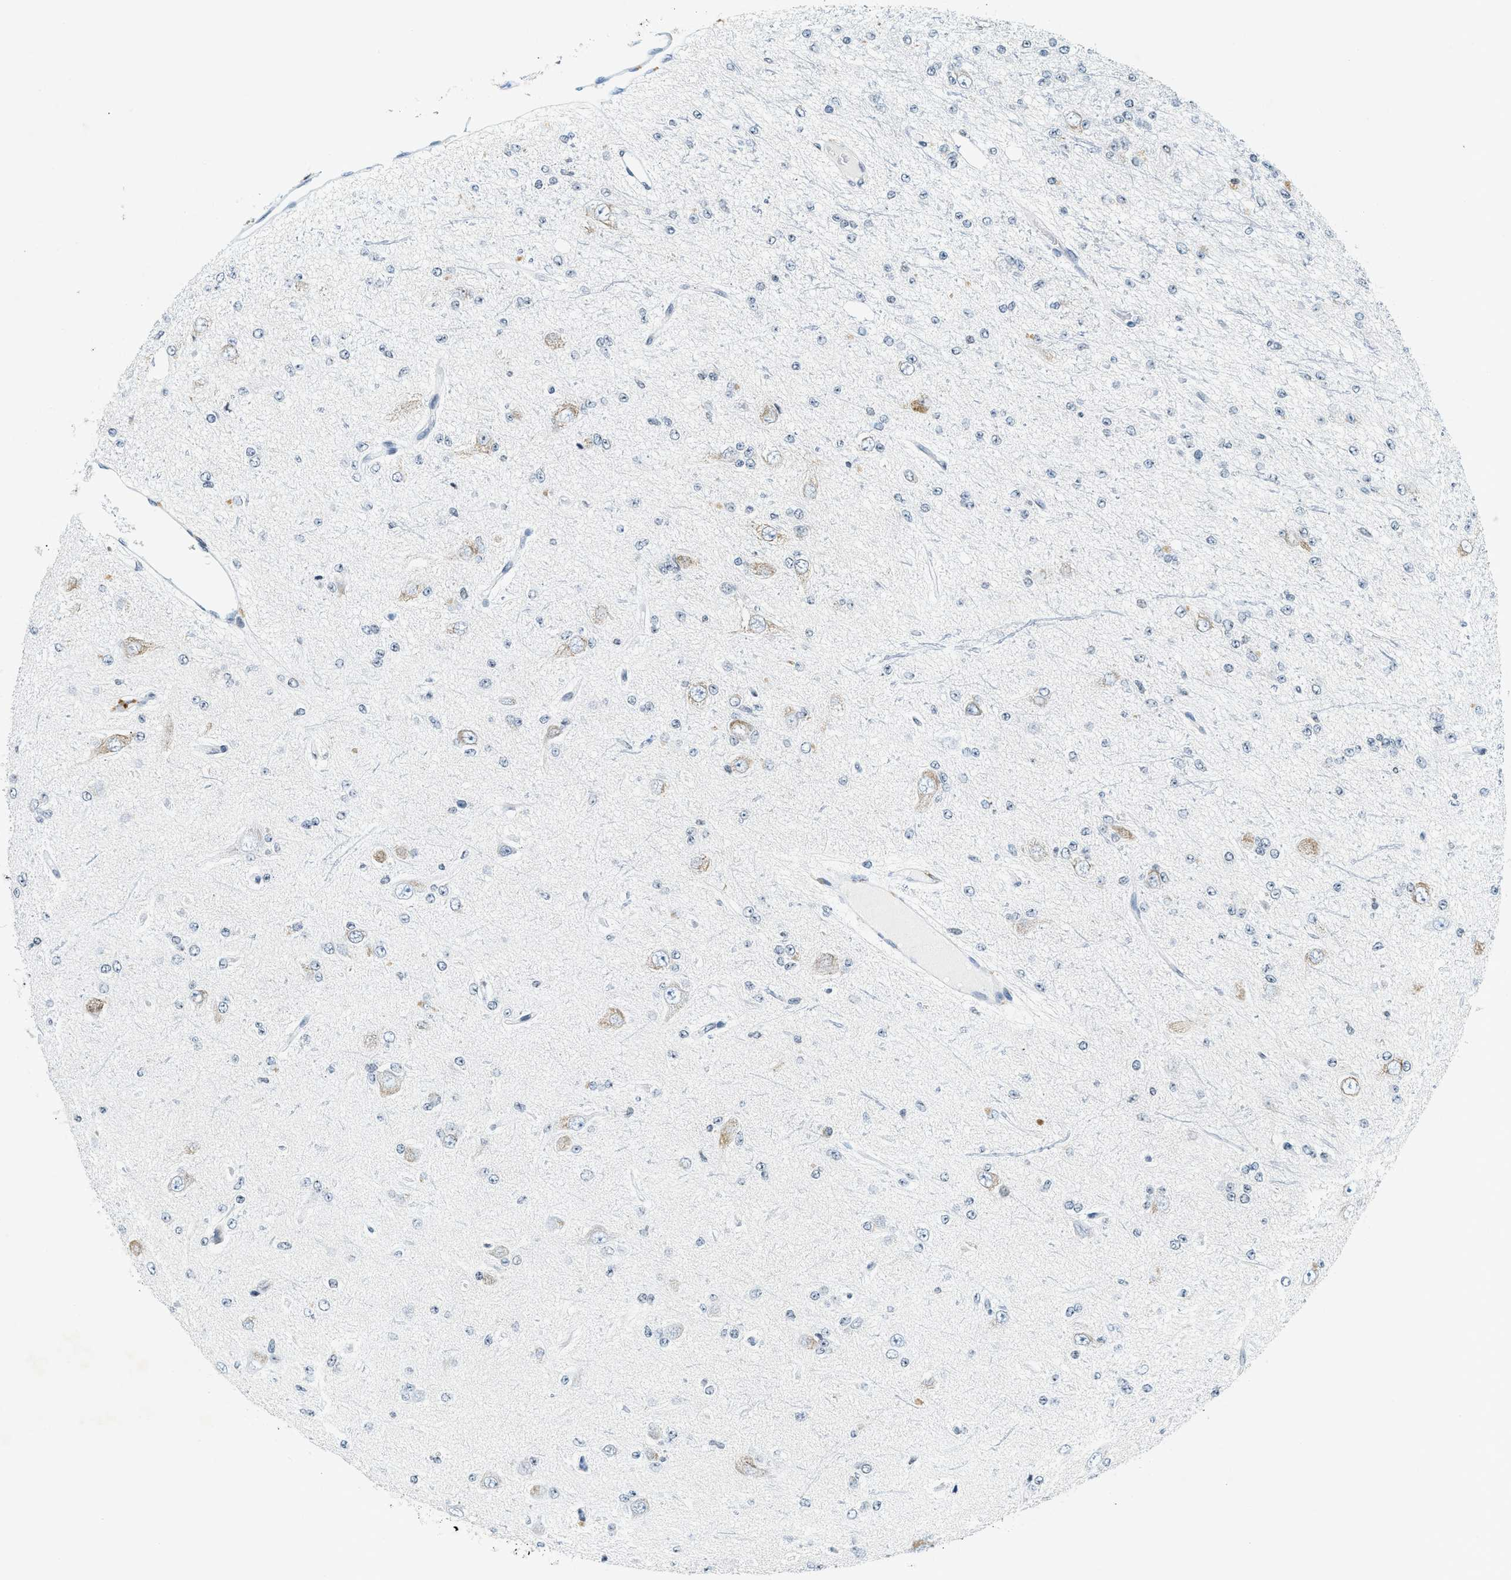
{"staining": {"intensity": "weak", "quantity": "<25%", "location": "cytoplasmic/membranous"}, "tissue": "glioma", "cell_type": "Tumor cells", "image_type": "cancer", "snomed": [{"axis": "morphology", "description": "Glioma, malignant, Low grade"}, {"axis": "topography", "description": "Brain"}], "caption": "DAB immunohistochemical staining of glioma demonstrates no significant positivity in tumor cells.", "gene": "UVRAG", "patient": {"sex": "male", "age": 38}}